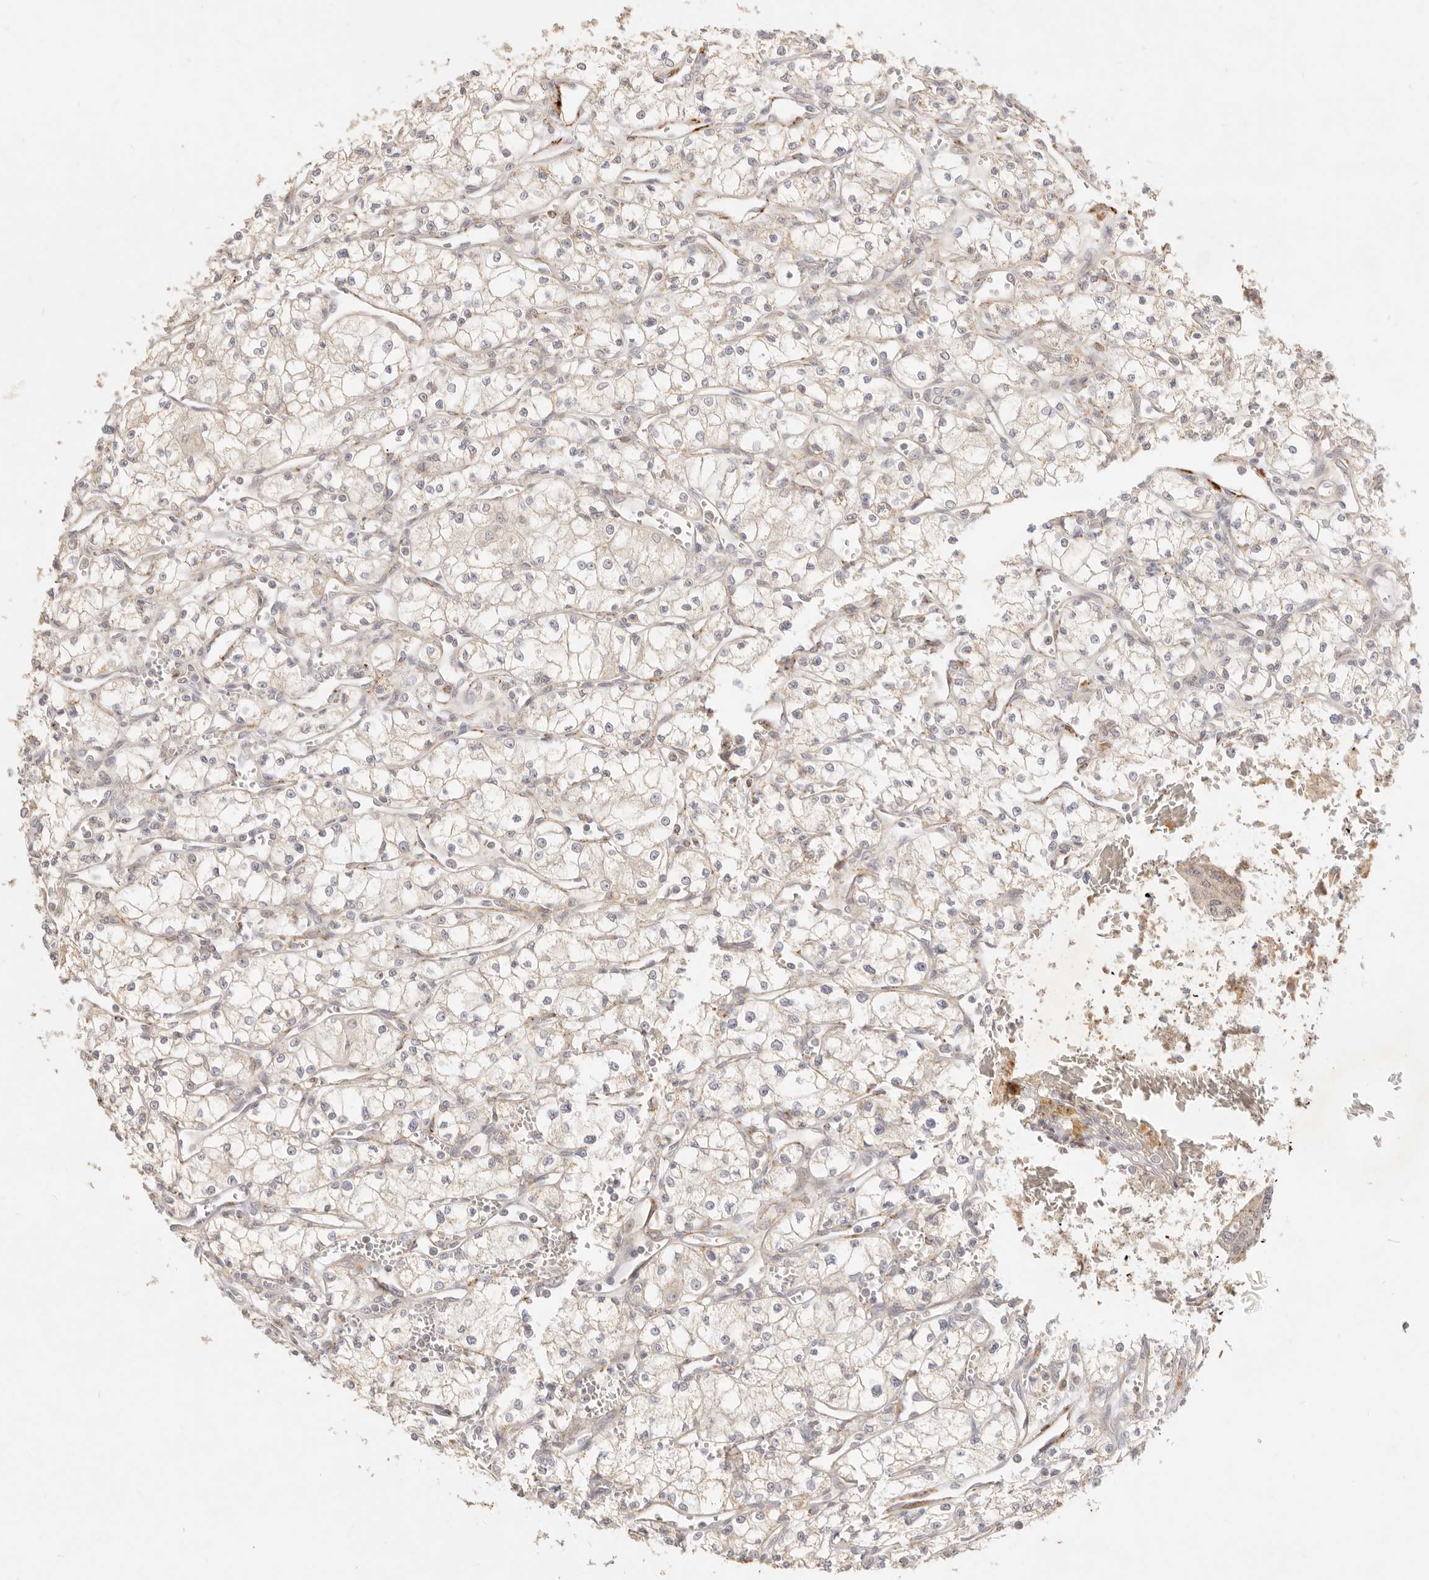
{"staining": {"intensity": "weak", "quantity": "<25%", "location": "cytoplasmic/membranous"}, "tissue": "renal cancer", "cell_type": "Tumor cells", "image_type": "cancer", "snomed": [{"axis": "morphology", "description": "Adenocarcinoma, NOS"}, {"axis": "topography", "description": "Kidney"}], "caption": "High magnification brightfield microscopy of renal cancer (adenocarcinoma) stained with DAB (3,3'-diaminobenzidine) (brown) and counterstained with hematoxylin (blue): tumor cells show no significant positivity.", "gene": "RUBCNL", "patient": {"sex": "male", "age": 59}}